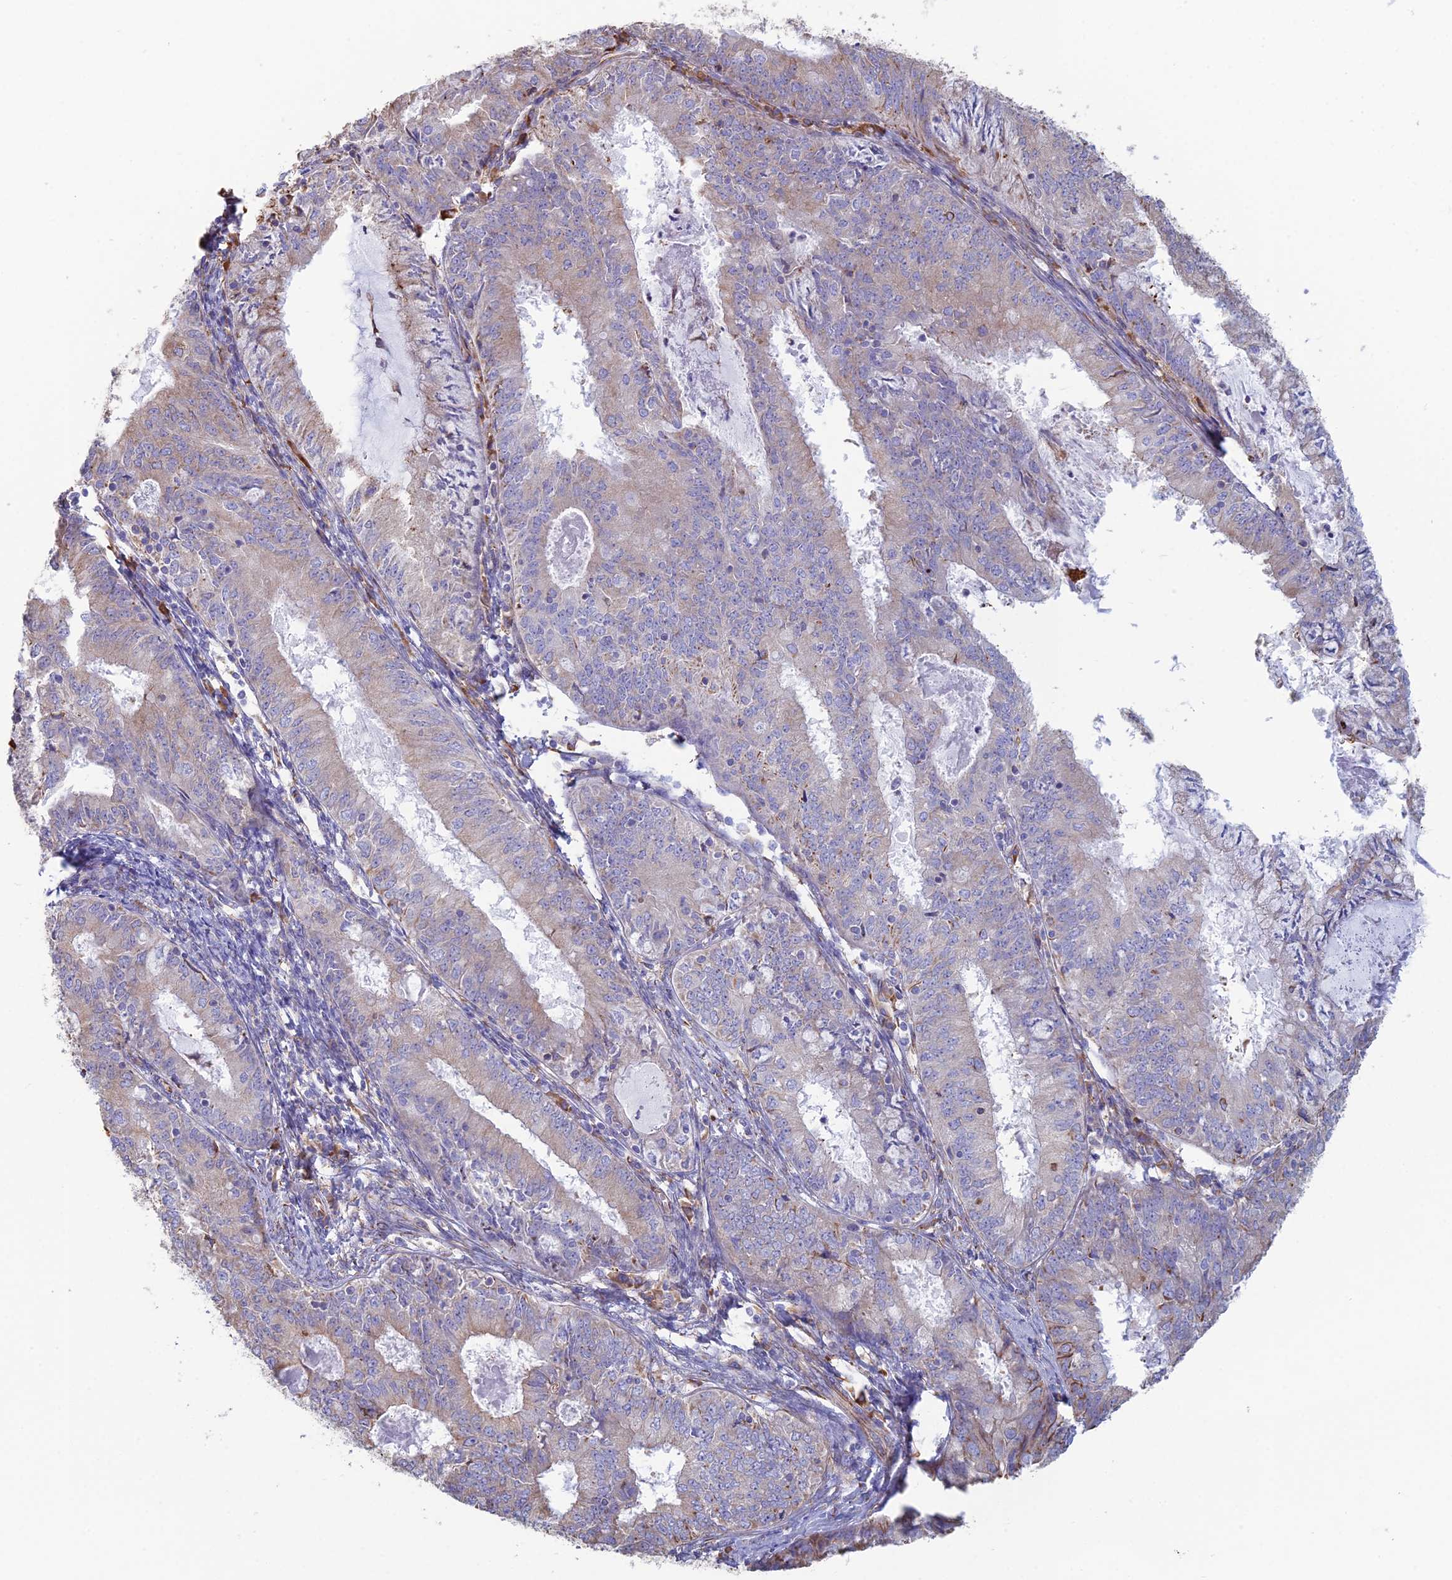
{"staining": {"intensity": "weak", "quantity": "<25%", "location": "cytoplasmic/membranous"}, "tissue": "endometrial cancer", "cell_type": "Tumor cells", "image_type": "cancer", "snomed": [{"axis": "morphology", "description": "Adenocarcinoma, NOS"}, {"axis": "topography", "description": "Endometrium"}], "caption": "A photomicrograph of endometrial cancer stained for a protein exhibits no brown staining in tumor cells.", "gene": "CLVS2", "patient": {"sex": "female", "age": 57}}